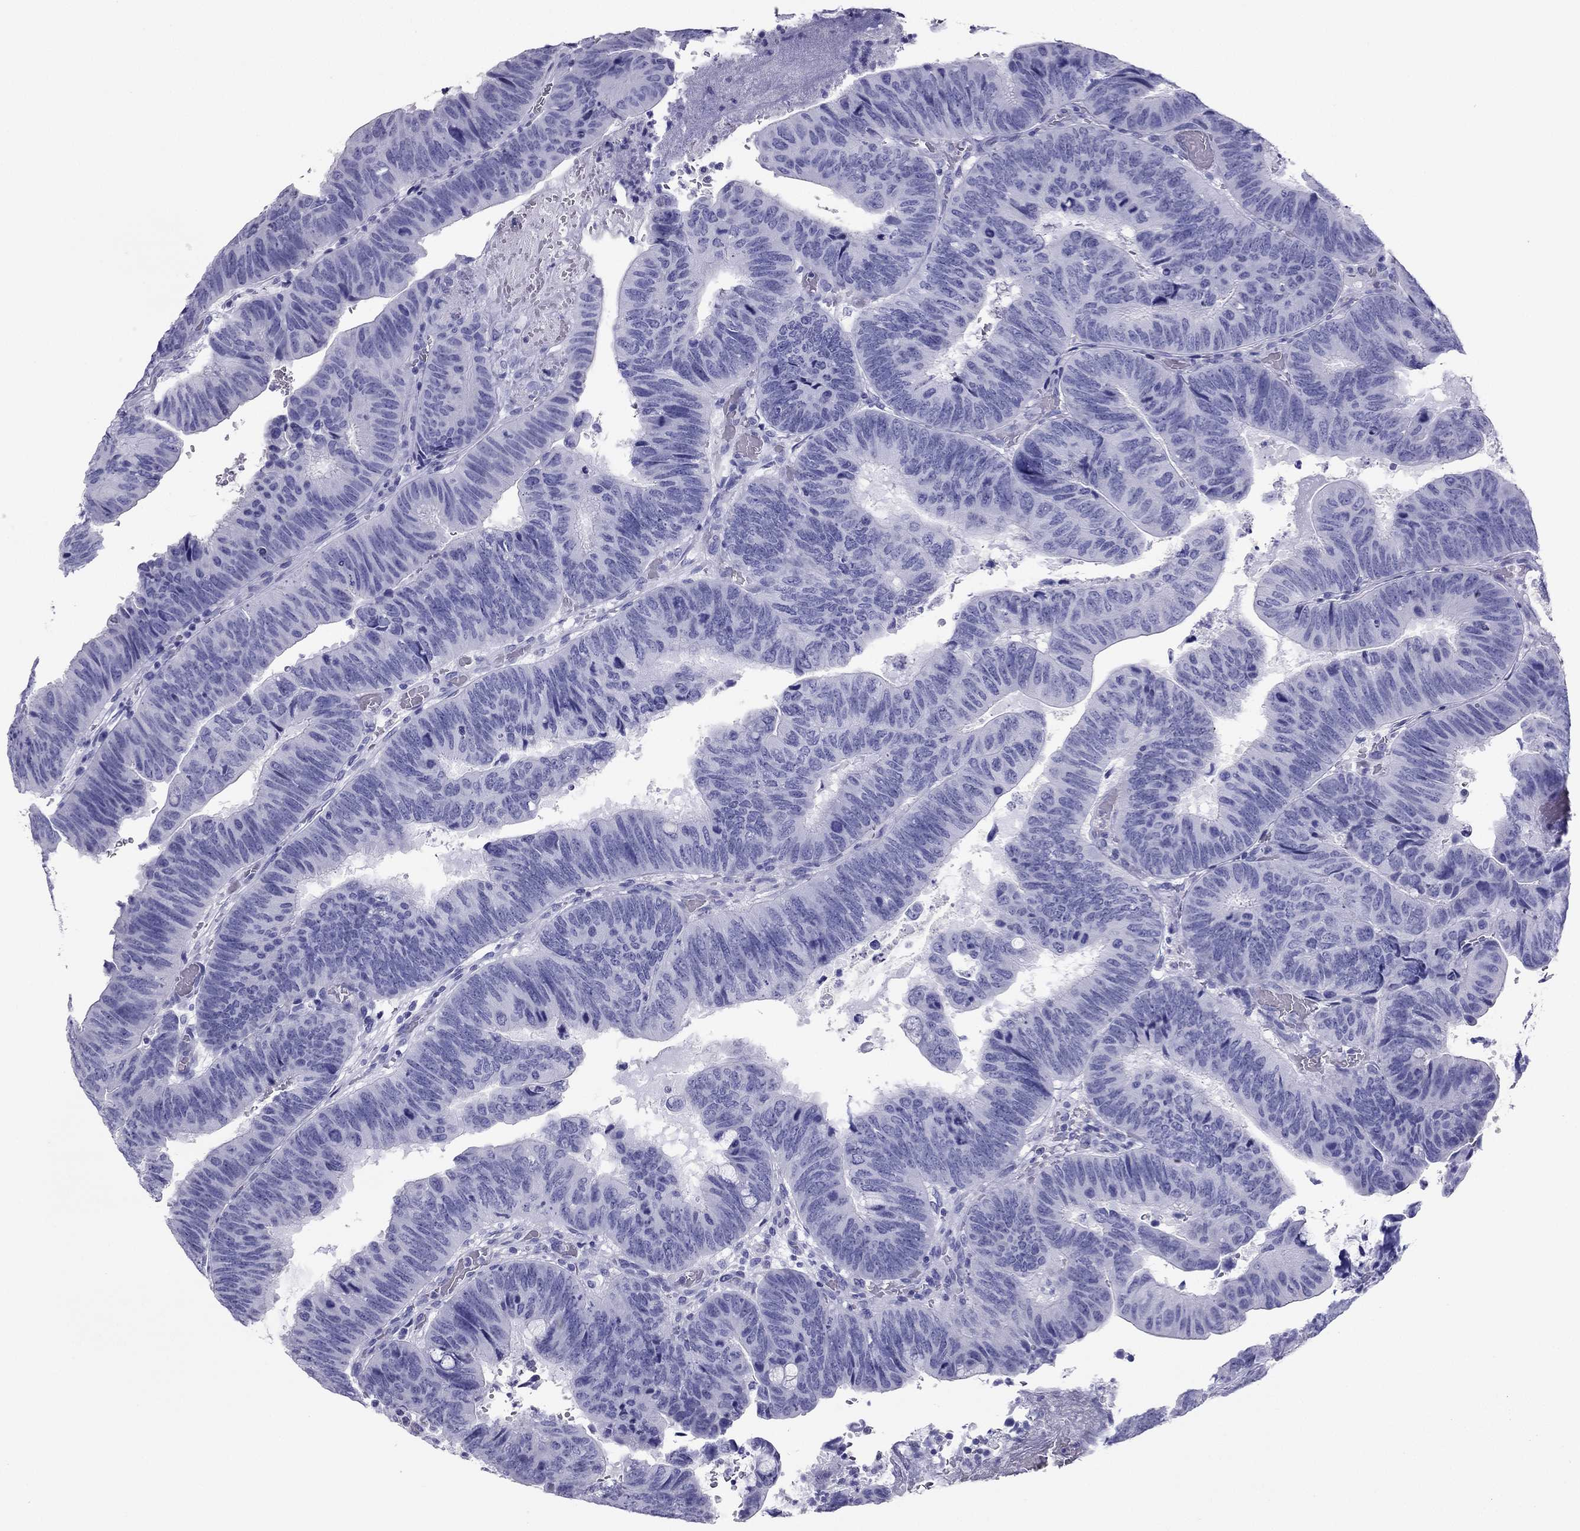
{"staining": {"intensity": "negative", "quantity": "none", "location": "none"}, "tissue": "colorectal cancer", "cell_type": "Tumor cells", "image_type": "cancer", "snomed": [{"axis": "morphology", "description": "Normal tissue, NOS"}, {"axis": "morphology", "description": "Adenocarcinoma, NOS"}, {"axis": "topography", "description": "Rectum"}], "caption": "IHC histopathology image of neoplastic tissue: colorectal cancer stained with DAB (3,3'-diaminobenzidine) reveals no significant protein staining in tumor cells. The staining is performed using DAB brown chromogen with nuclei counter-stained in using hematoxylin.", "gene": "PDE6A", "patient": {"sex": "male", "age": 92}}